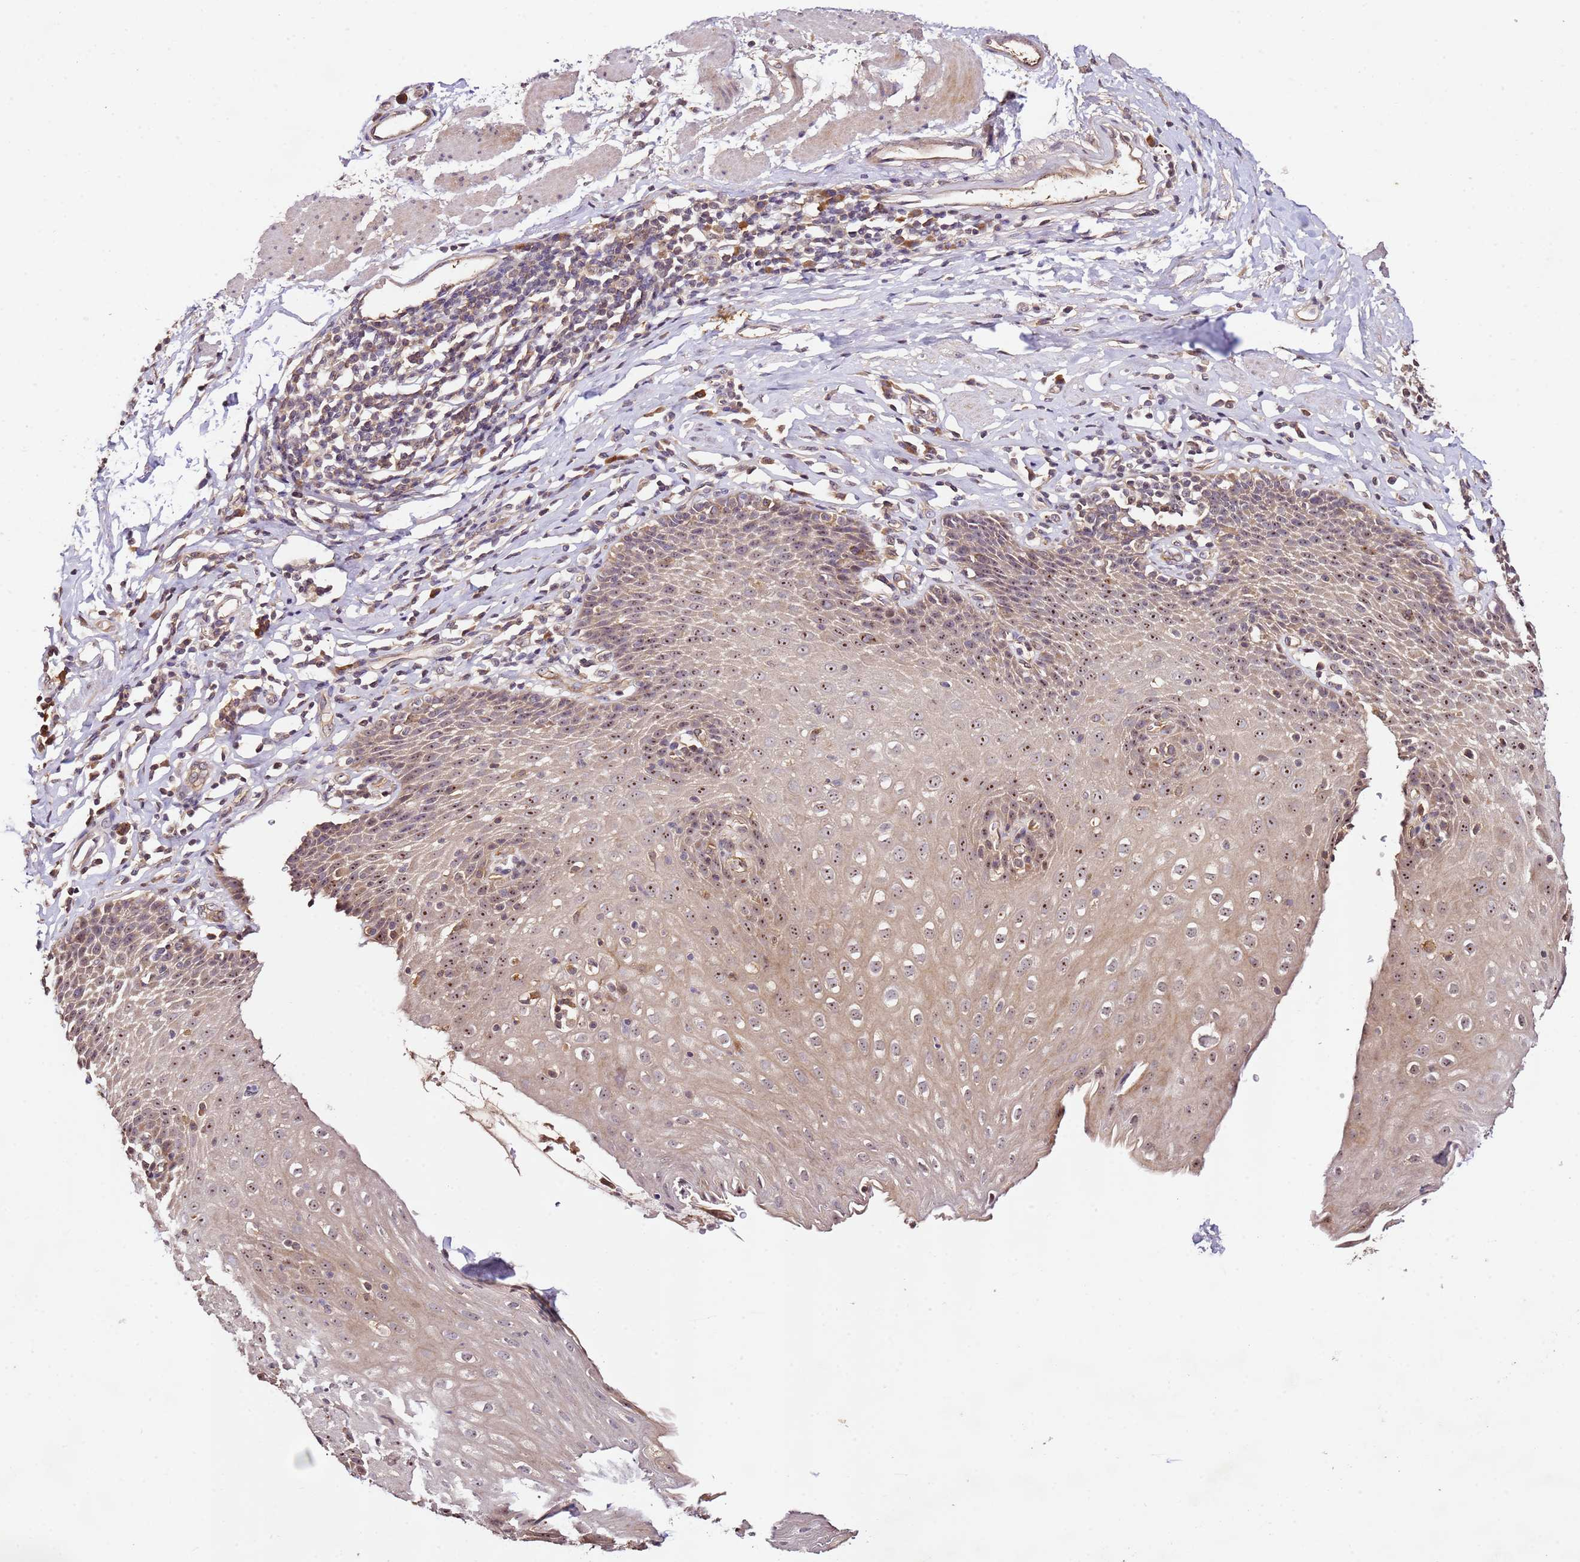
{"staining": {"intensity": "moderate", "quantity": ">75%", "location": "cytoplasmic/membranous,nuclear"}, "tissue": "esophagus", "cell_type": "Squamous epithelial cells", "image_type": "normal", "snomed": [{"axis": "morphology", "description": "Normal tissue, NOS"}, {"axis": "topography", "description": "Esophagus"}], "caption": "Immunohistochemical staining of benign human esophagus reveals medium levels of moderate cytoplasmic/membranous,nuclear positivity in about >75% of squamous epithelial cells.", "gene": "DDX27", "patient": {"sex": "female", "age": 61}}